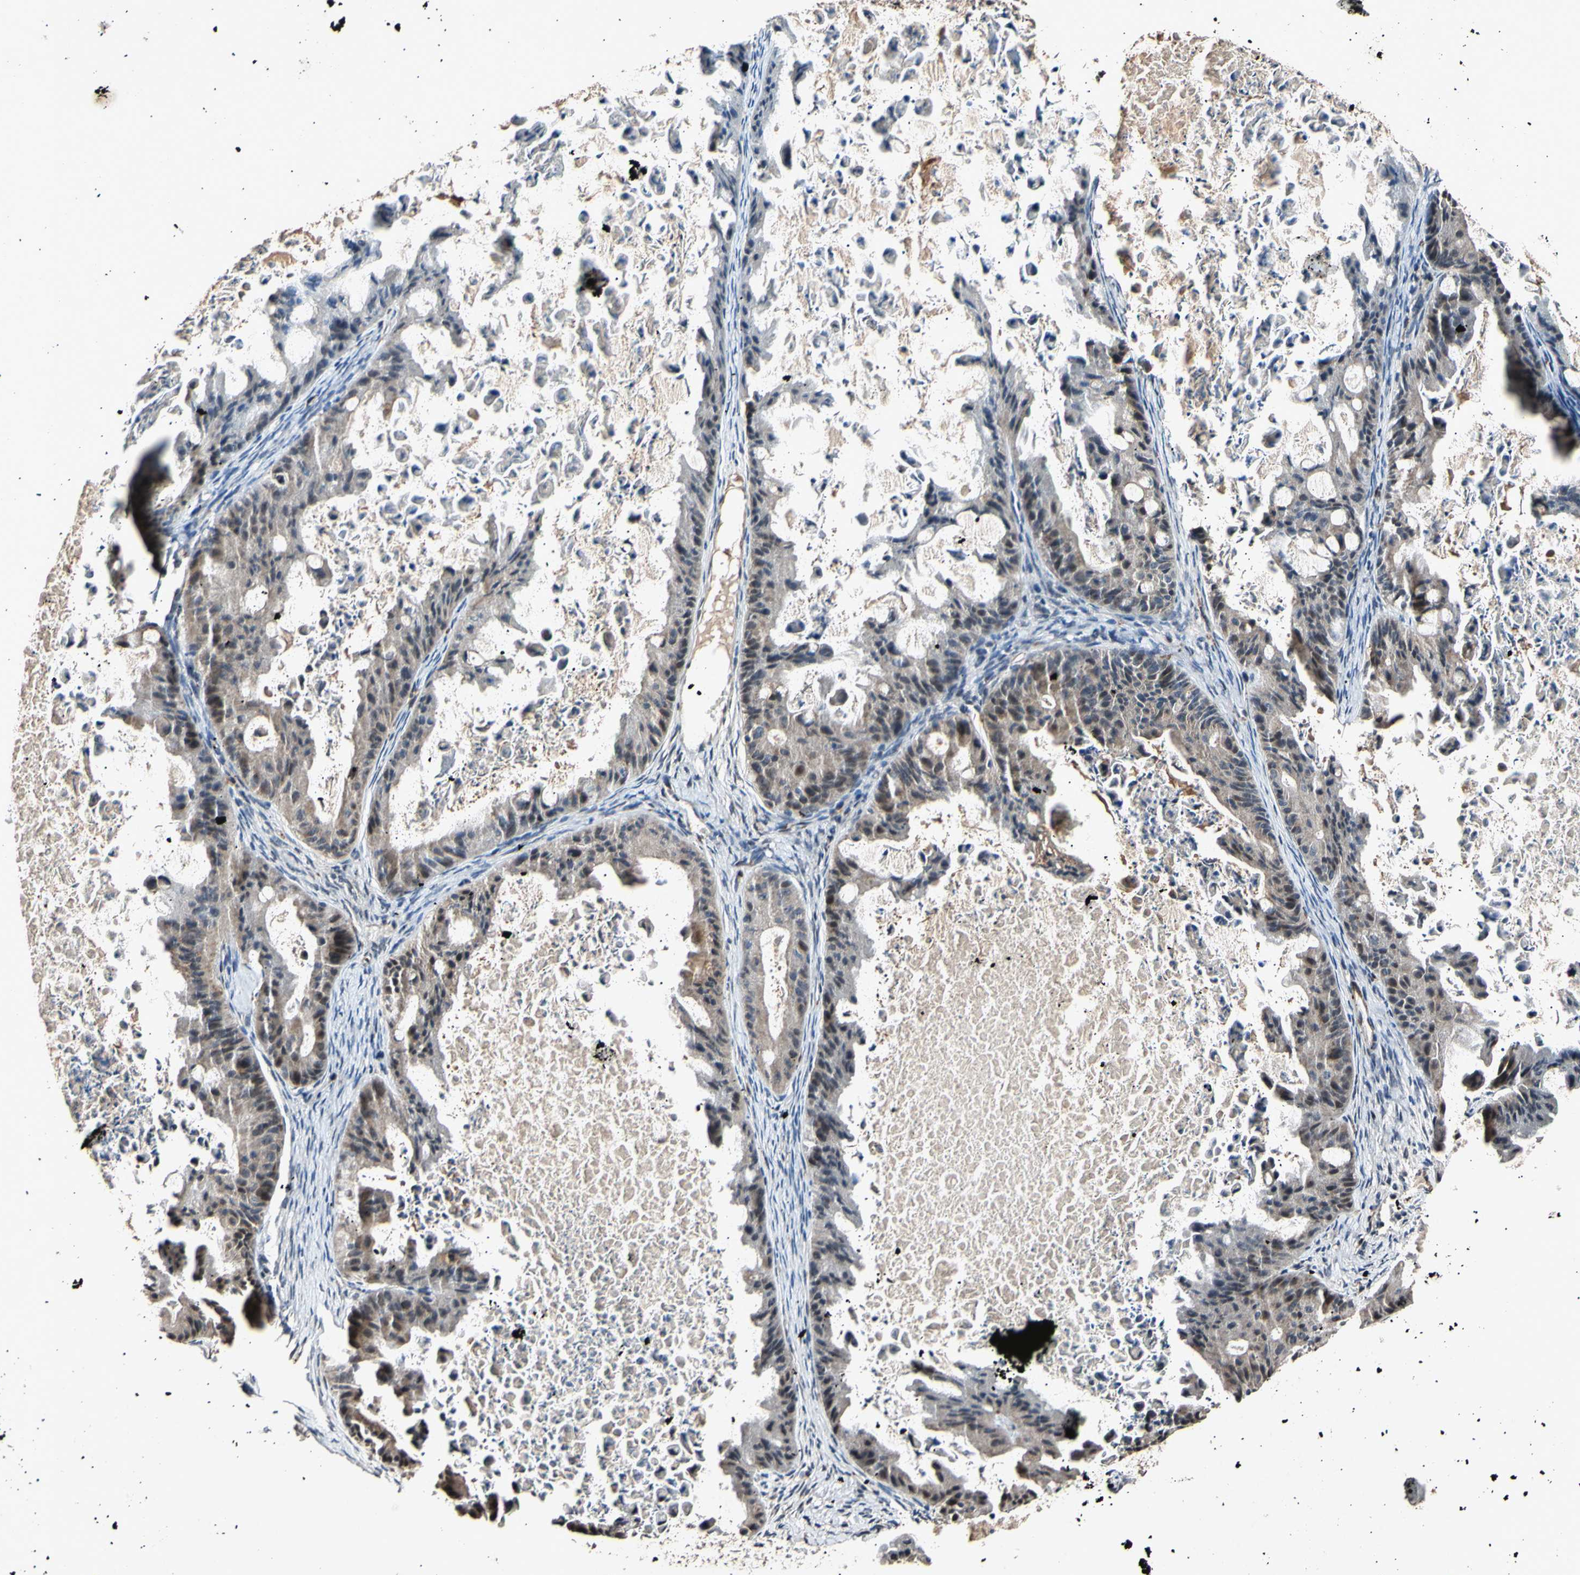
{"staining": {"intensity": "weak", "quantity": "<25%", "location": "cytoplasmic/membranous"}, "tissue": "ovarian cancer", "cell_type": "Tumor cells", "image_type": "cancer", "snomed": [{"axis": "morphology", "description": "Cystadenocarcinoma, mucinous, NOS"}, {"axis": "topography", "description": "Ovary"}], "caption": "Ovarian cancer was stained to show a protein in brown. There is no significant staining in tumor cells. The staining is performed using DAB (3,3'-diaminobenzidine) brown chromogen with nuclei counter-stained in using hematoxylin.", "gene": "ADCY3", "patient": {"sex": "female", "age": 37}}